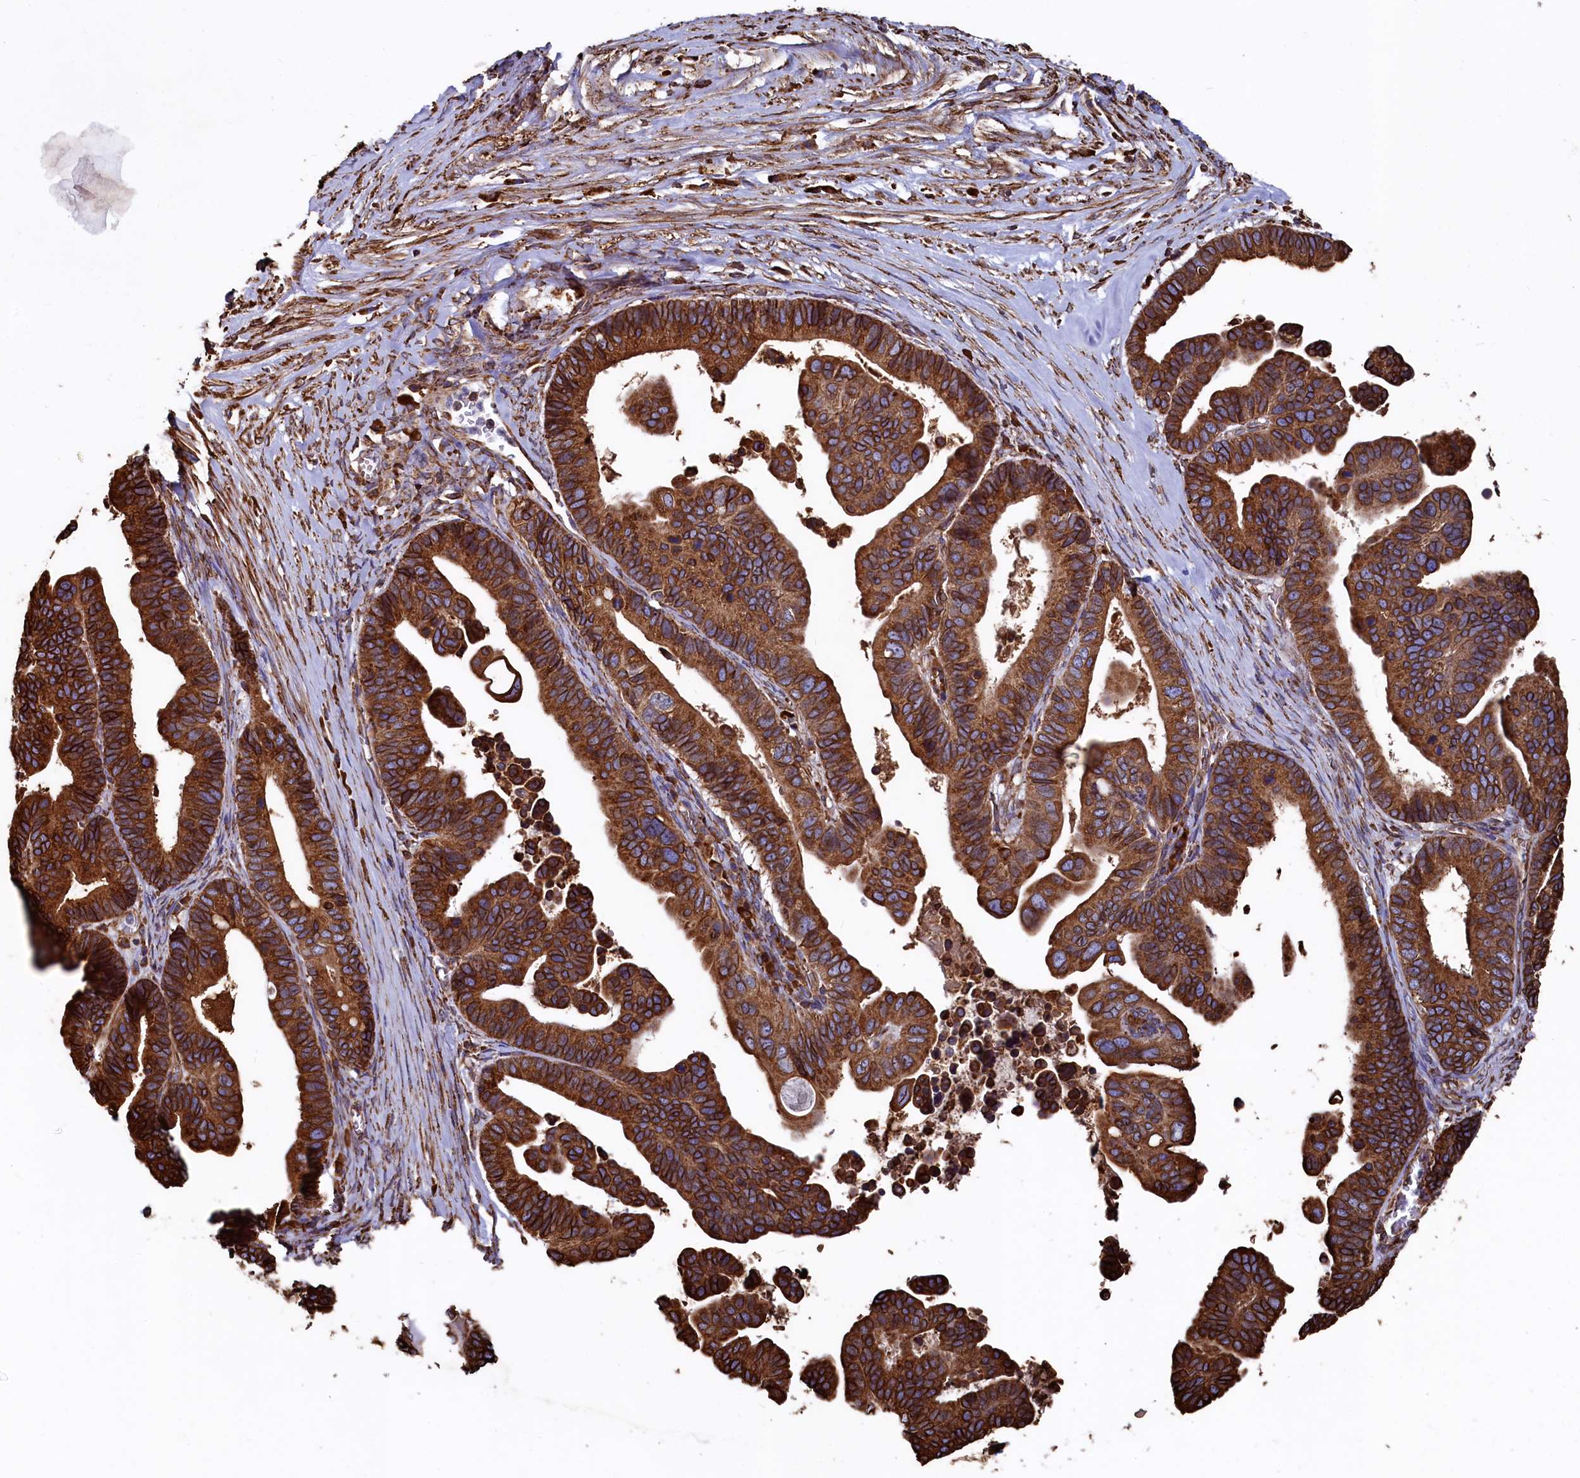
{"staining": {"intensity": "strong", "quantity": ">75%", "location": "cytoplasmic/membranous"}, "tissue": "ovarian cancer", "cell_type": "Tumor cells", "image_type": "cancer", "snomed": [{"axis": "morphology", "description": "Cystadenocarcinoma, serous, NOS"}, {"axis": "topography", "description": "Ovary"}], "caption": "Immunohistochemistry (IHC) (DAB (3,3'-diaminobenzidine)) staining of human serous cystadenocarcinoma (ovarian) displays strong cytoplasmic/membranous protein positivity in approximately >75% of tumor cells.", "gene": "NEURL1B", "patient": {"sex": "female", "age": 56}}